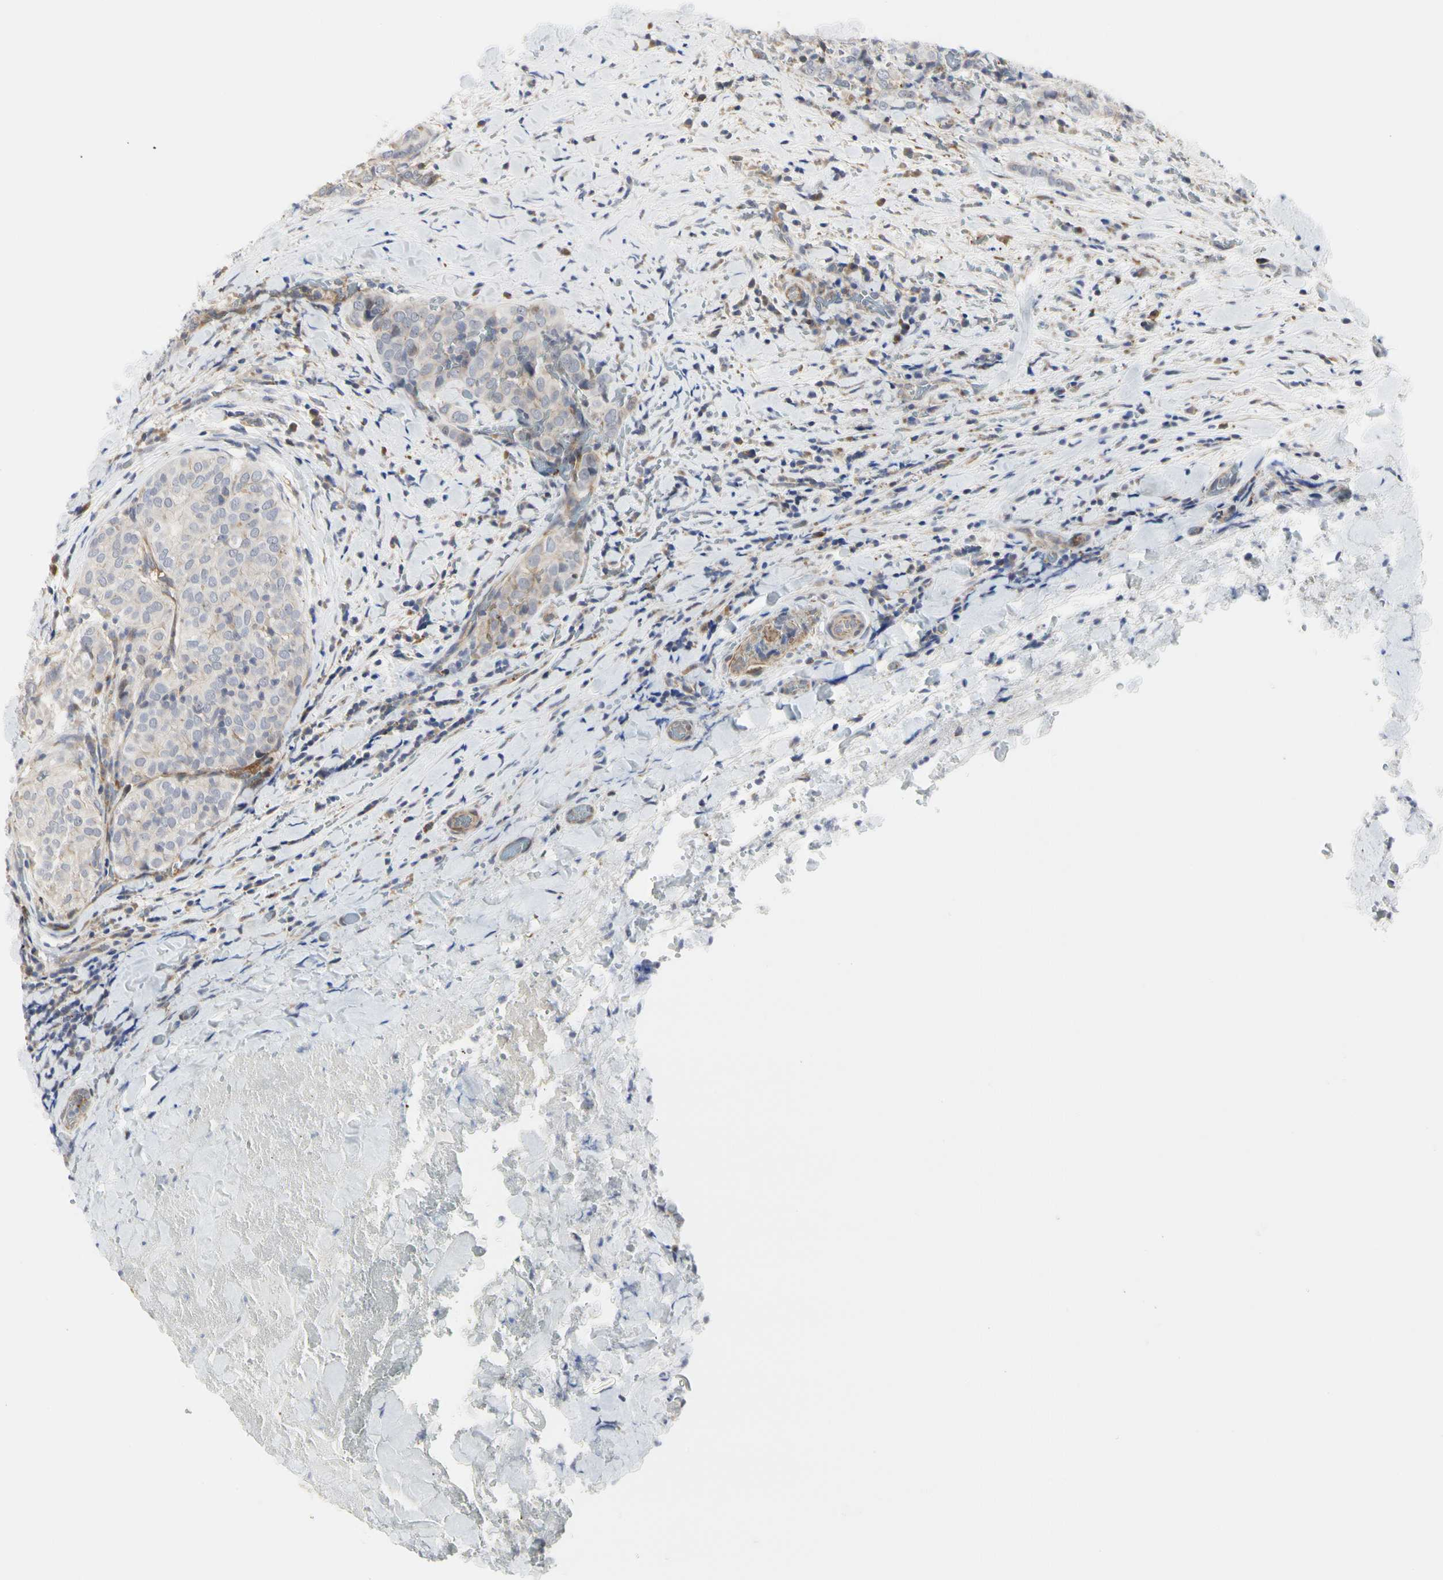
{"staining": {"intensity": "weak", "quantity": "<25%", "location": "cytoplasmic/membranous"}, "tissue": "thyroid cancer", "cell_type": "Tumor cells", "image_type": "cancer", "snomed": [{"axis": "morphology", "description": "Normal tissue, NOS"}, {"axis": "morphology", "description": "Papillary adenocarcinoma, NOS"}, {"axis": "topography", "description": "Thyroid gland"}], "caption": "Papillary adenocarcinoma (thyroid) was stained to show a protein in brown. There is no significant expression in tumor cells.", "gene": "SHANK2", "patient": {"sex": "female", "age": 30}}